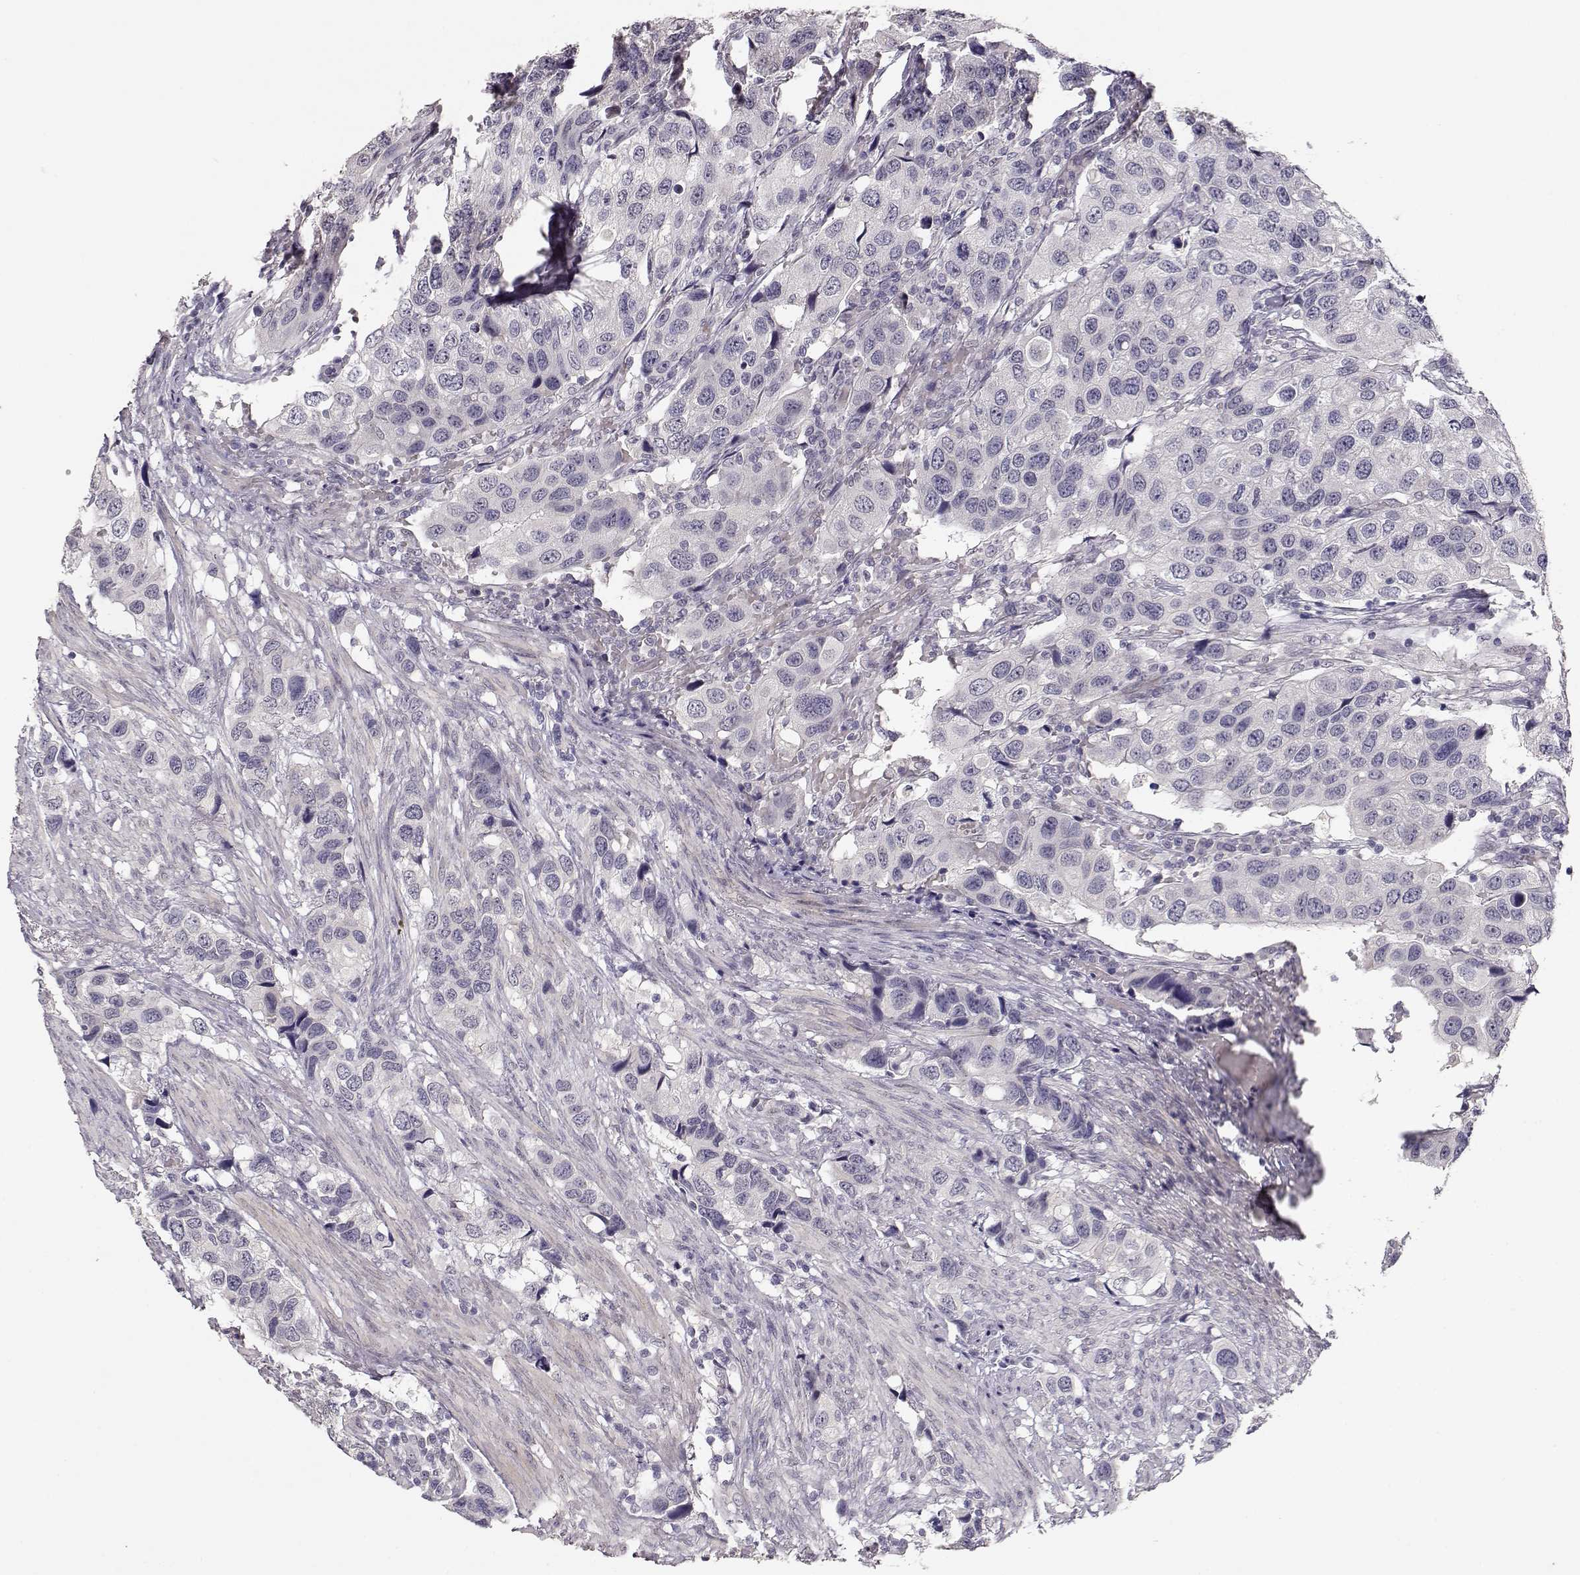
{"staining": {"intensity": "negative", "quantity": "none", "location": "none"}, "tissue": "urothelial cancer", "cell_type": "Tumor cells", "image_type": "cancer", "snomed": [{"axis": "morphology", "description": "Urothelial carcinoma, High grade"}, {"axis": "topography", "description": "Urinary bladder"}], "caption": "This micrograph is of high-grade urothelial carcinoma stained with immunohistochemistry (IHC) to label a protein in brown with the nuclei are counter-stained blue. There is no staining in tumor cells. (Brightfield microscopy of DAB (3,3'-diaminobenzidine) immunohistochemistry (IHC) at high magnification).", "gene": "LAMA5", "patient": {"sex": "male", "age": 79}}